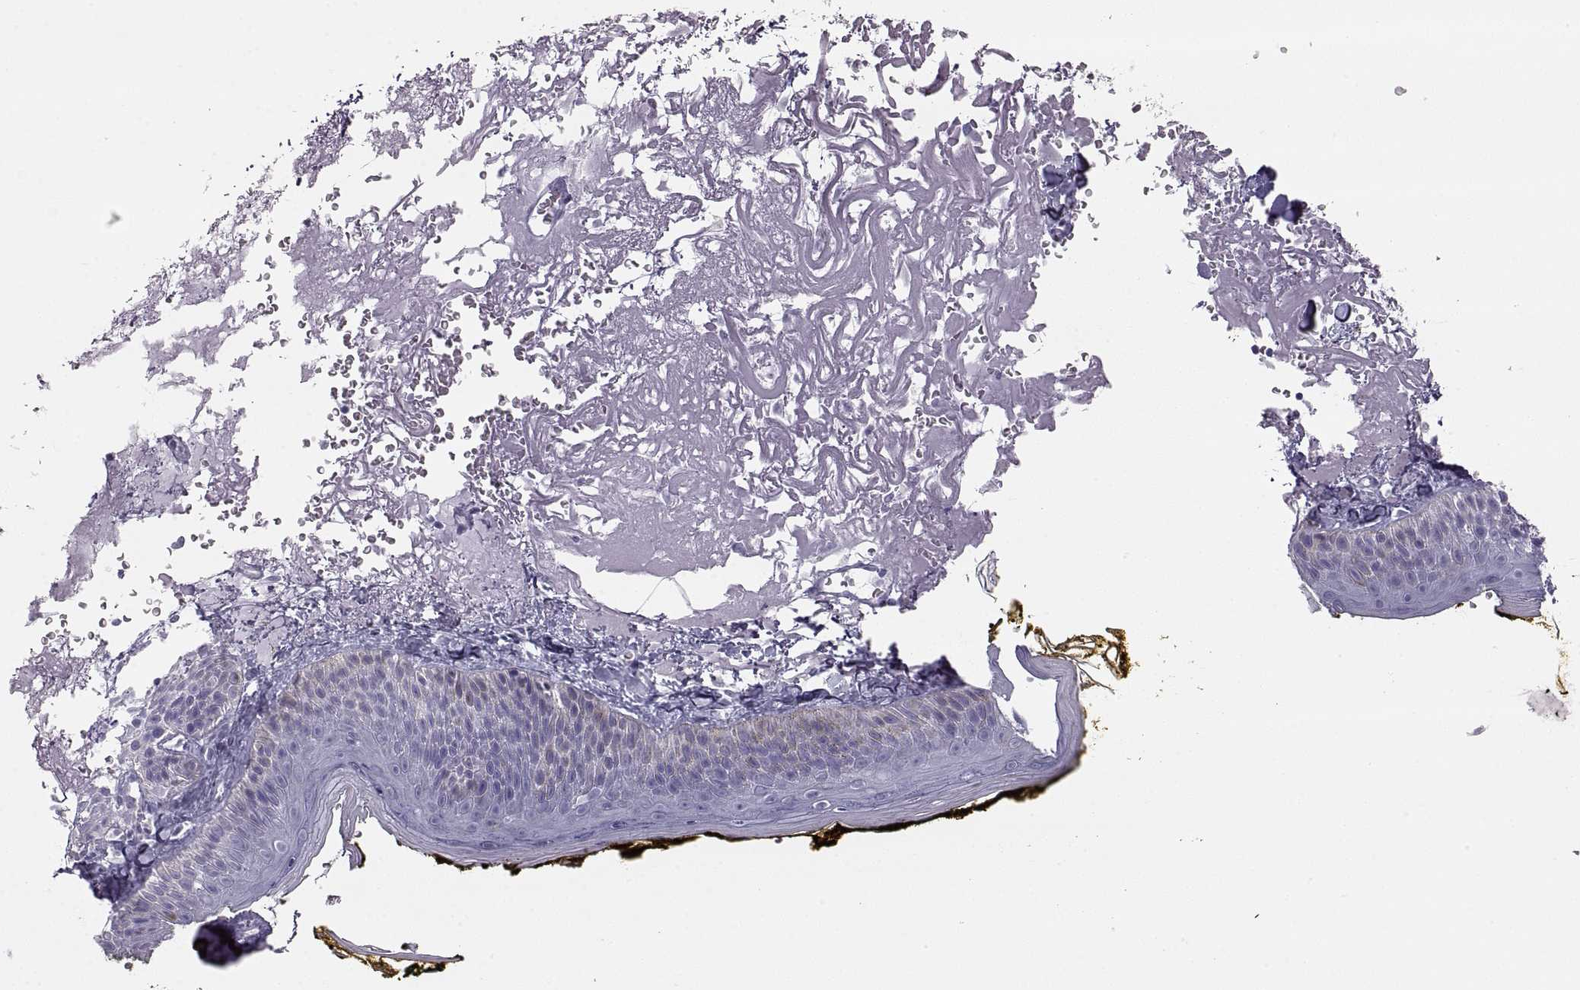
{"staining": {"intensity": "negative", "quantity": "none", "location": "none"}, "tissue": "skin", "cell_type": "Fibroblasts", "image_type": "normal", "snomed": [{"axis": "morphology", "description": "Normal tissue, NOS"}, {"axis": "topography", "description": "Skin"}], "caption": "The micrograph displays no staining of fibroblasts in benign skin.", "gene": "SEMG1", "patient": {"sex": "male", "age": 76}}